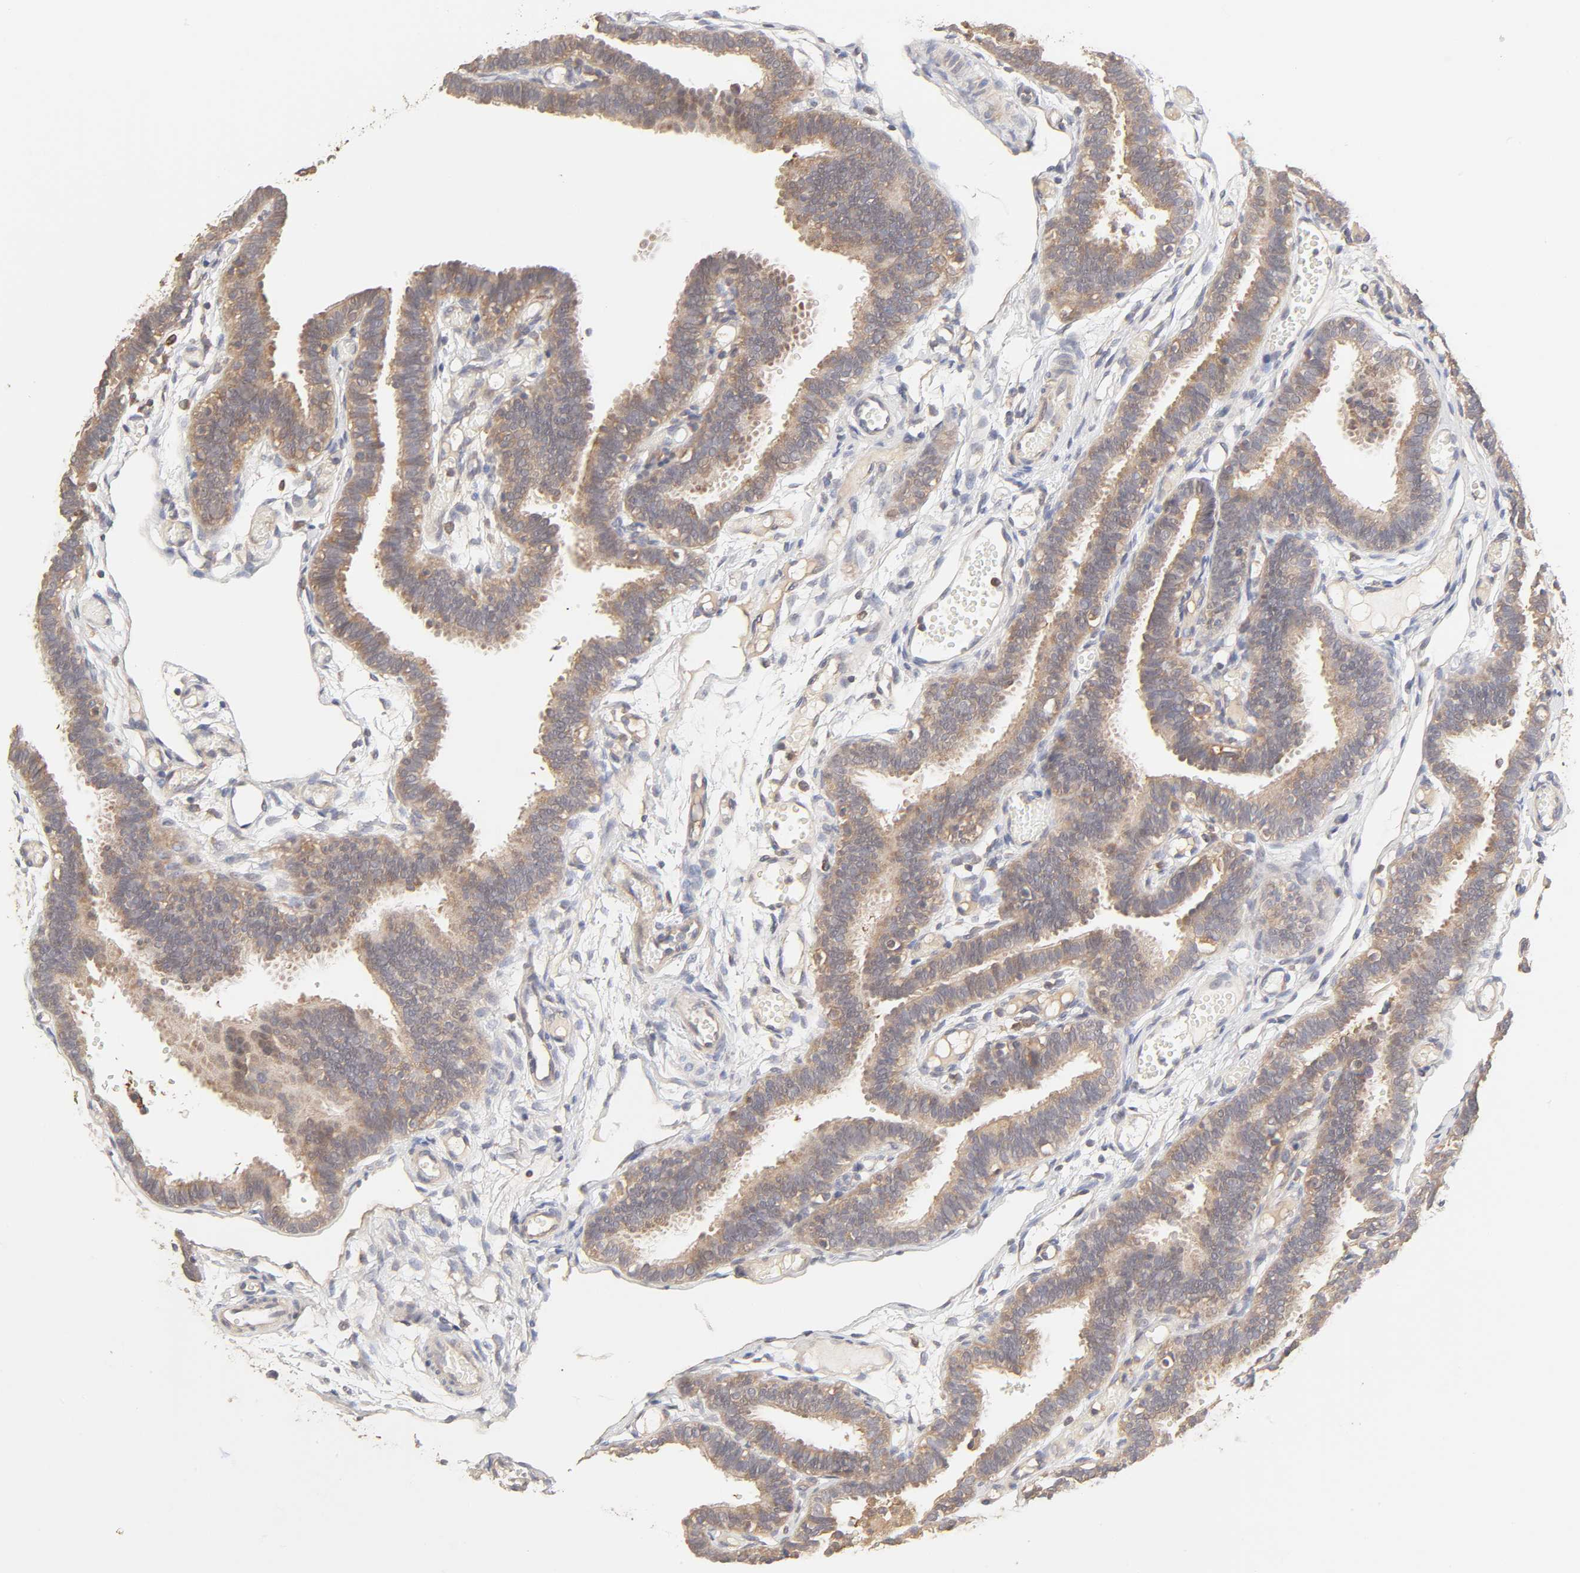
{"staining": {"intensity": "weak", "quantity": ">75%", "location": "cytoplasmic/membranous"}, "tissue": "fallopian tube", "cell_type": "Glandular cells", "image_type": "normal", "snomed": [{"axis": "morphology", "description": "Normal tissue, NOS"}, {"axis": "topography", "description": "Fallopian tube"}], "caption": "Unremarkable fallopian tube demonstrates weak cytoplasmic/membranous staining in approximately >75% of glandular cells.", "gene": "AP1G2", "patient": {"sex": "female", "age": 29}}